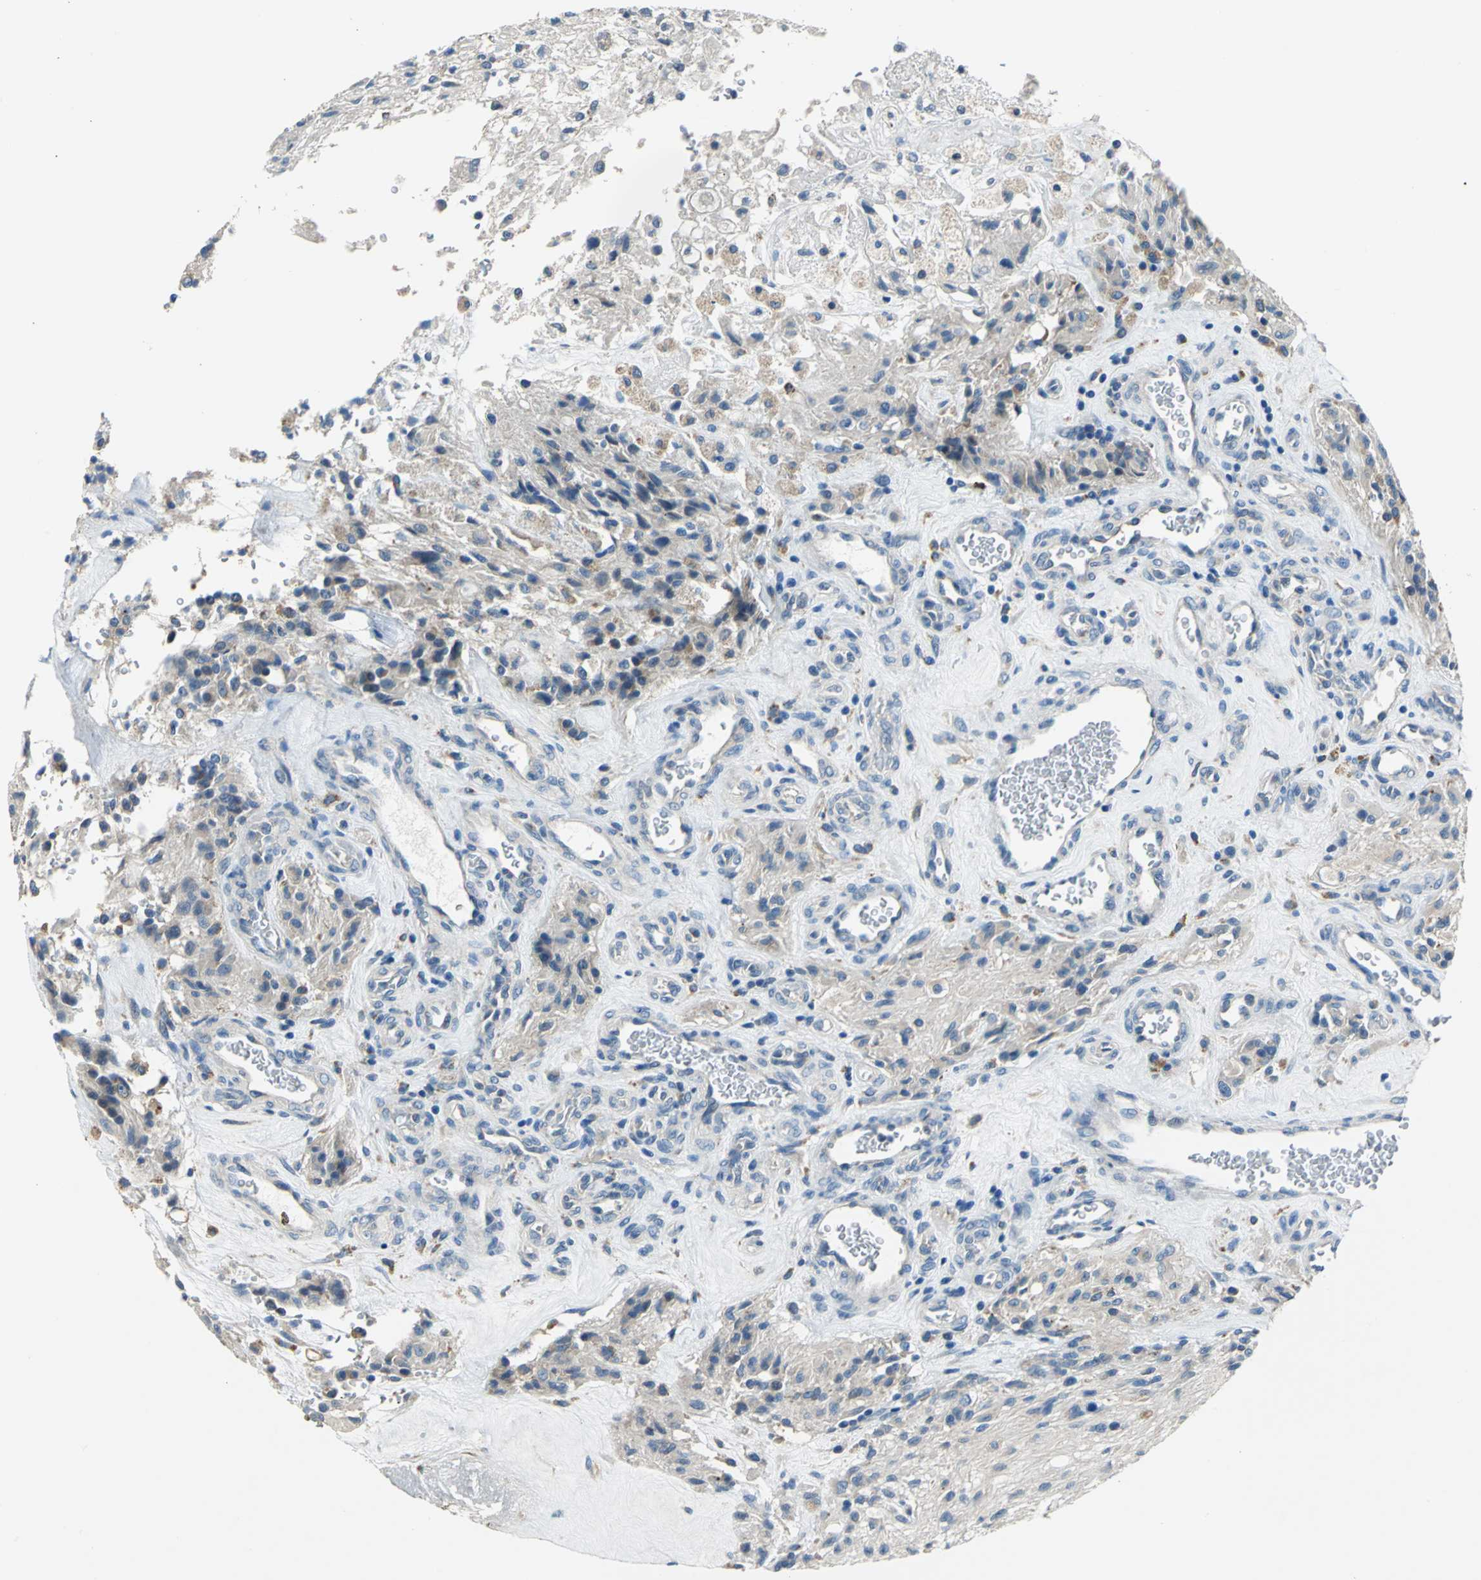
{"staining": {"intensity": "negative", "quantity": "none", "location": "none"}, "tissue": "glioma", "cell_type": "Tumor cells", "image_type": "cancer", "snomed": [{"axis": "morphology", "description": "Normal tissue, NOS"}, {"axis": "morphology", "description": "Glioma, malignant, High grade"}, {"axis": "topography", "description": "Cerebral cortex"}], "caption": "Tumor cells show no significant protein positivity in glioma.", "gene": "RASD2", "patient": {"sex": "male", "age": 56}}